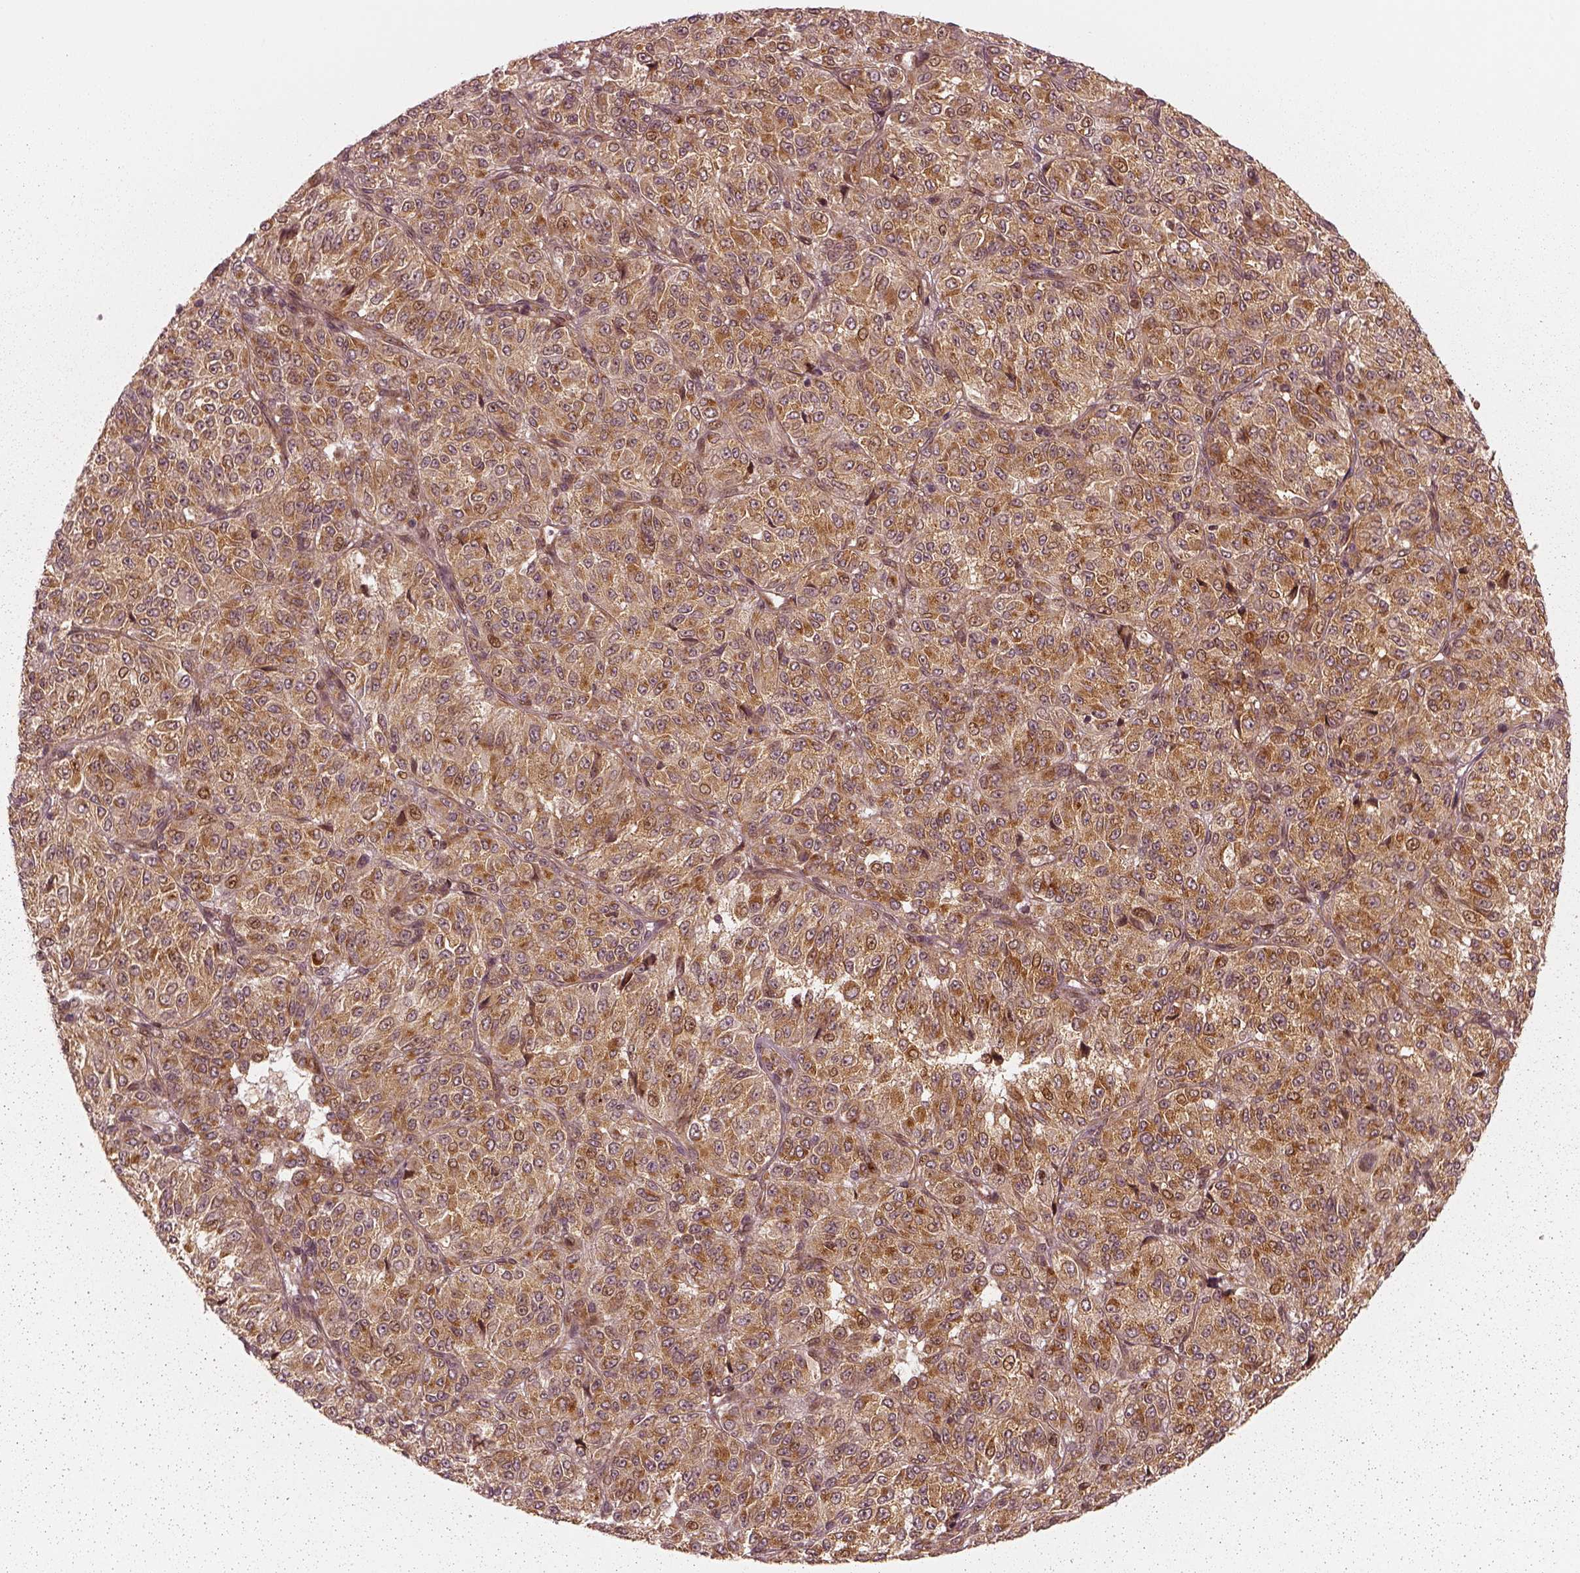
{"staining": {"intensity": "strong", "quantity": ">75%", "location": "cytoplasmic/membranous"}, "tissue": "melanoma", "cell_type": "Tumor cells", "image_type": "cancer", "snomed": [{"axis": "morphology", "description": "Malignant melanoma, Metastatic site"}, {"axis": "topography", "description": "Brain"}], "caption": "Brown immunohistochemical staining in malignant melanoma (metastatic site) exhibits strong cytoplasmic/membranous staining in about >75% of tumor cells.", "gene": "SLC12A9", "patient": {"sex": "female", "age": 56}}